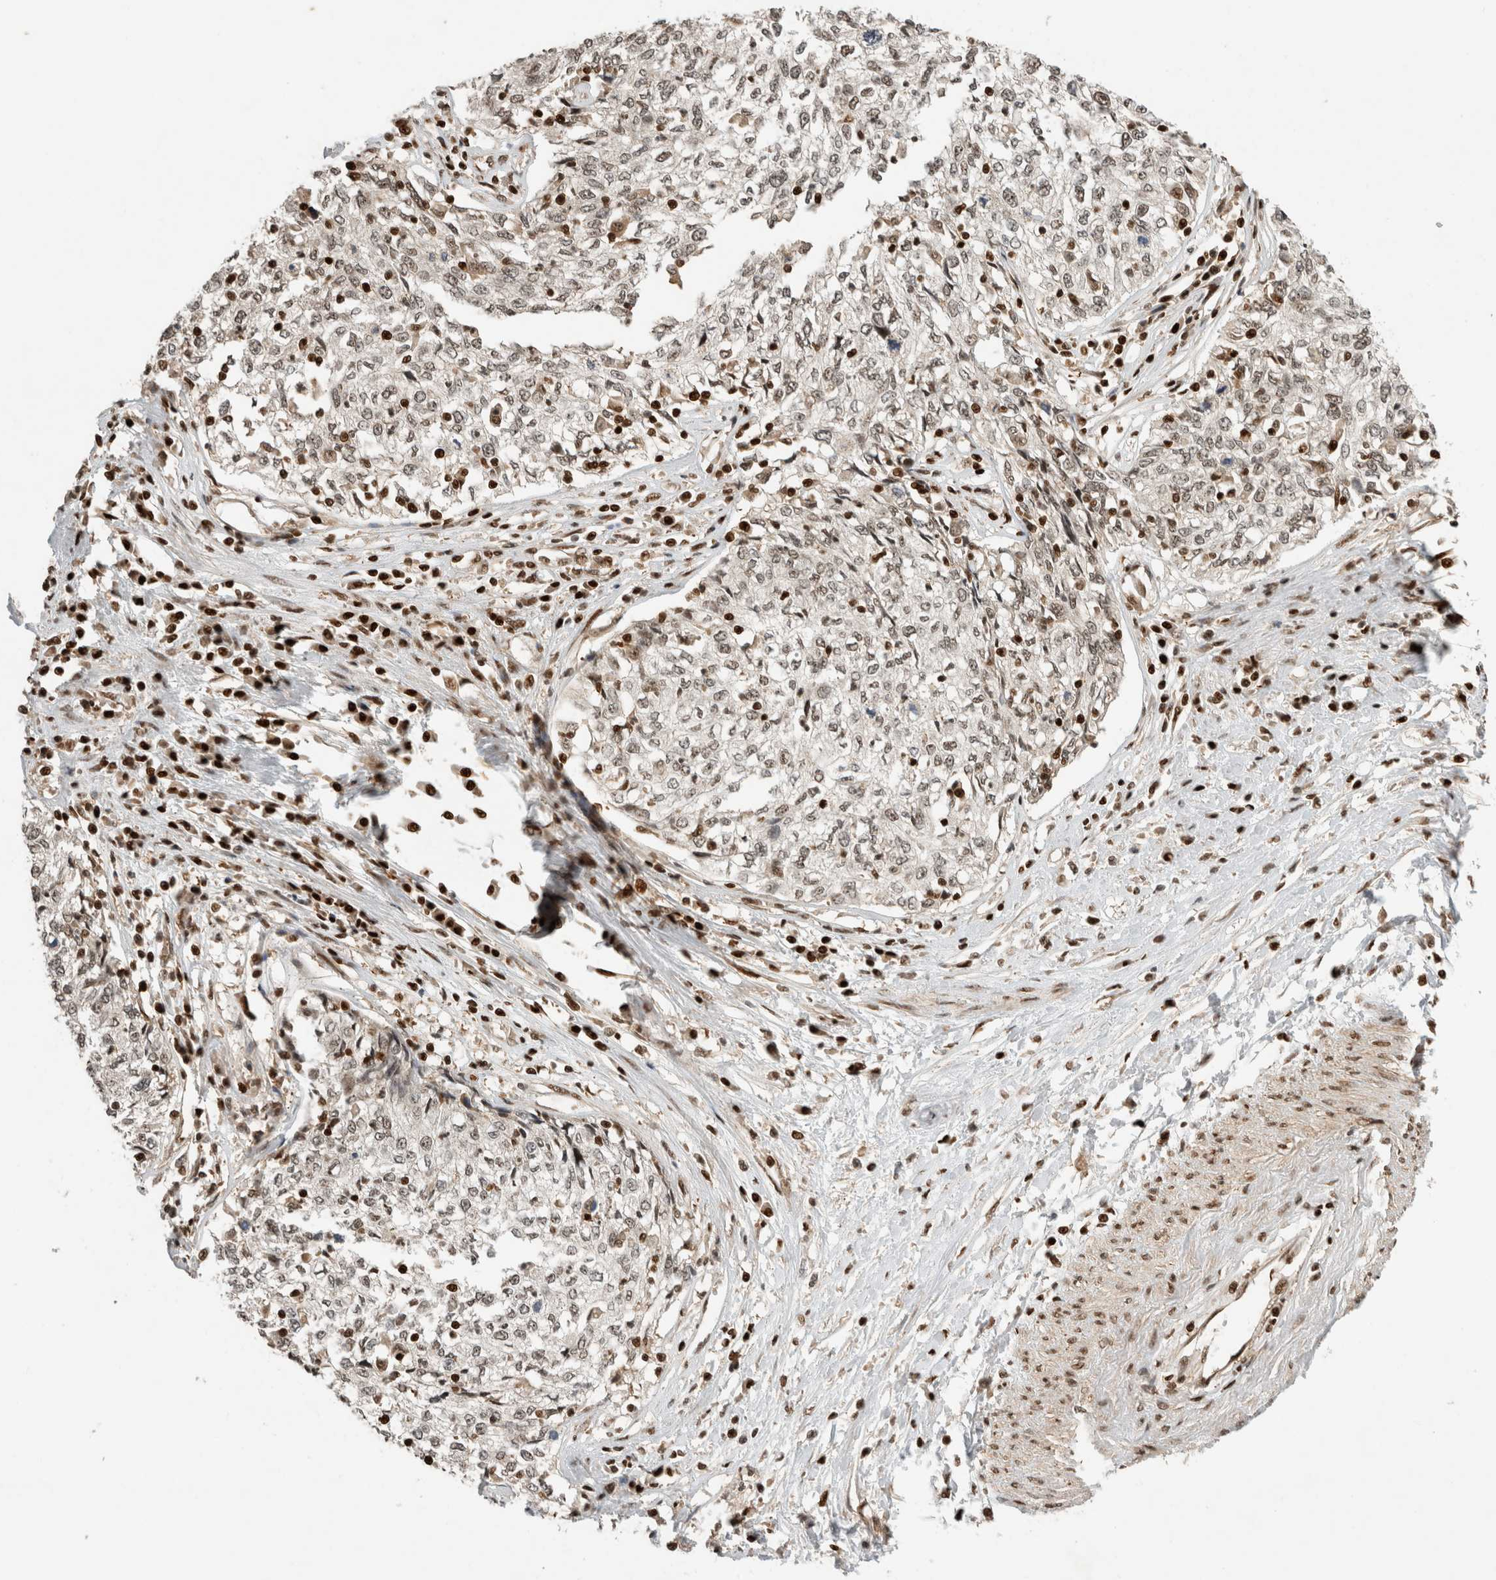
{"staining": {"intensity": "weak", "quantity": ">75%", "location": "nuclear"}, "tissue": "cervical cancer", "cell_type": "Tumor cells", "image_type": "cancer", "snomed": [{"axis": "morphology", "description": "Squamous cell carcinoma, NOS"}, {"axis": "topography", "description": "Cervix"}], "caption": "Squamous cell carcinoma (cervical) stained for a protein (brown) reveals weak nuclear positive expression in about >75% of tumor cells.", "gene": "SNRNP40", "patient": {"sex": "female", "age": 57}}